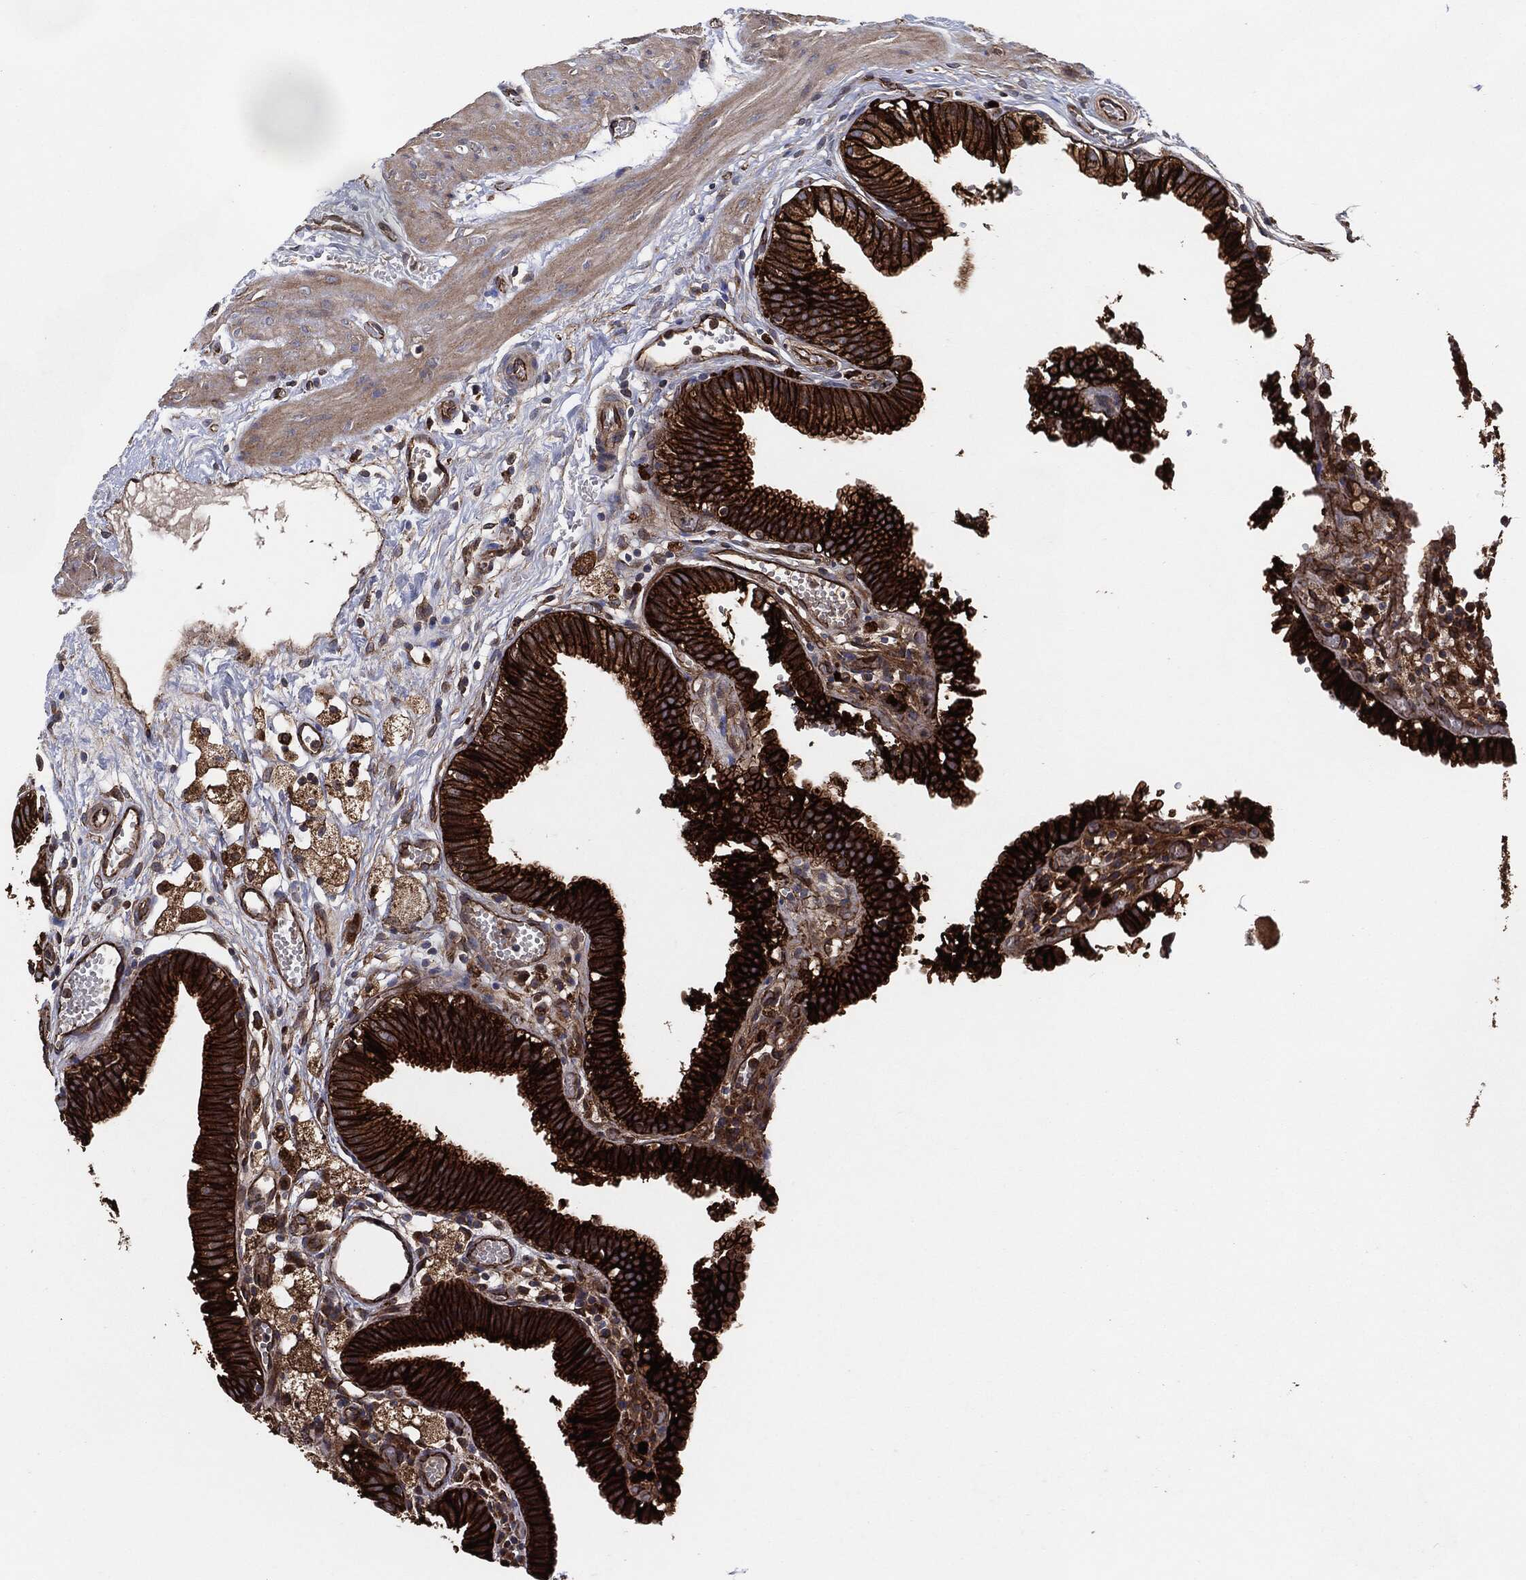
{"staining": {"intensity": "strong", "quantity": ">75%", "location": "cytoplasmic/membranous"}, "tissue": "gallbladder", "cell_type": "Glandular cells", "image_type": "normal", "snomed": [{"axis": "morphology", "description": "Normal tissue, NOS"}, {"axis": "topography", "description": "Gallbladder"}], "caption": "Immunohistochemistry (DAB) staining of benign gallbladder shows strong cytoplasmic/membranous protein positivity in approximately >75% of glandular cells.", "gene": "CTNNA1", "patient": {"sex": "female", "age": 24}}